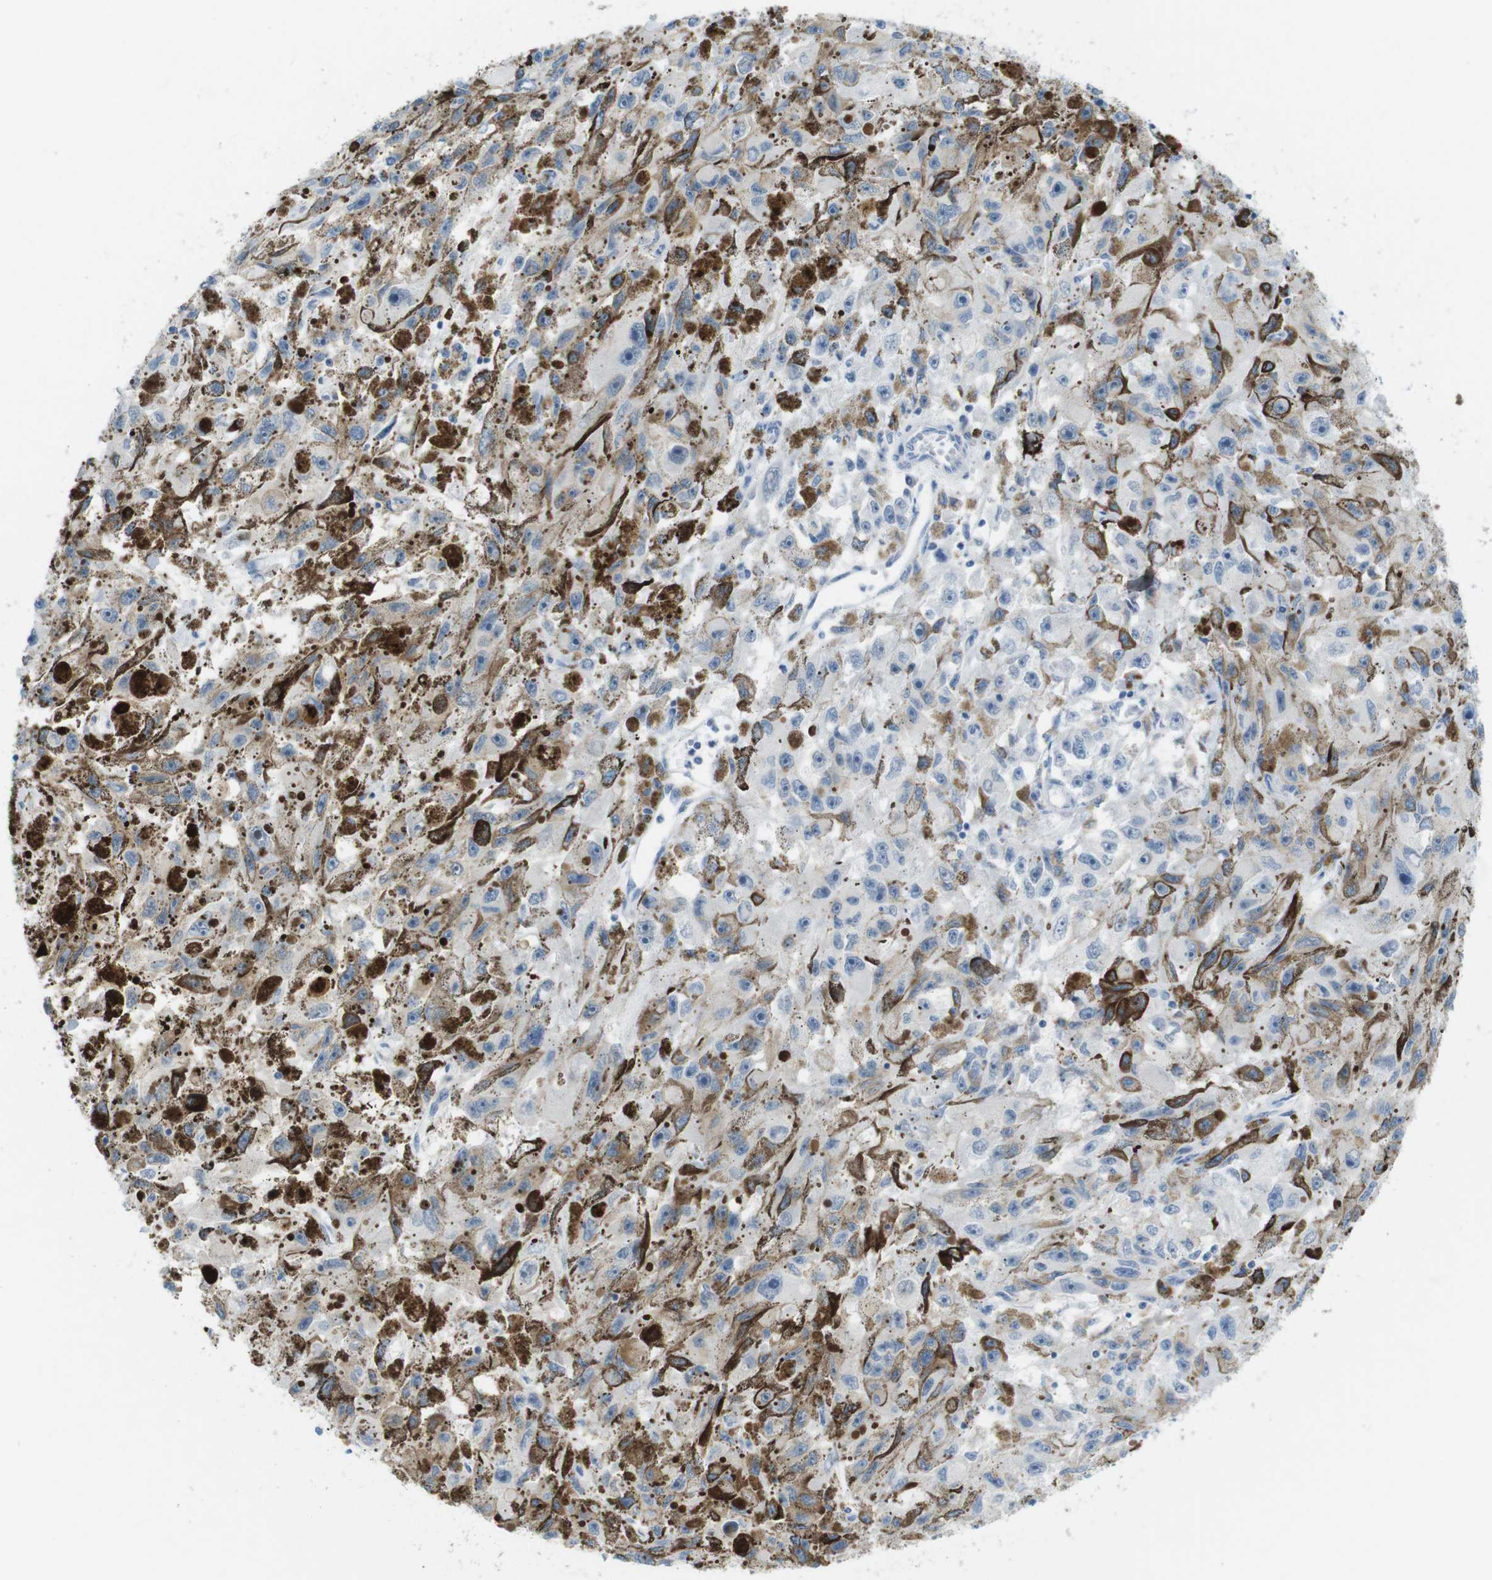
{"staining": {"intensity": "moderate", "quantity": "<25%", "location": "cytoplasmic/membranous"}, "tissue": "melanoma", "cell_type": "Tumor cells", "image_type": "cancer", "snomed": [{"axis": "morphology", "description": "Malignant melanoma, NOS"}, {"axis": "topography", "description": "Skin"}], "caption": "Moderate cytoplasmic/membranous positivity for a protein is identified in about <25% of tumor cells of melanoma using immunohistochemistry.", "gene": "OPN1SW", "patient": {"sex": "female", "age": 104}}